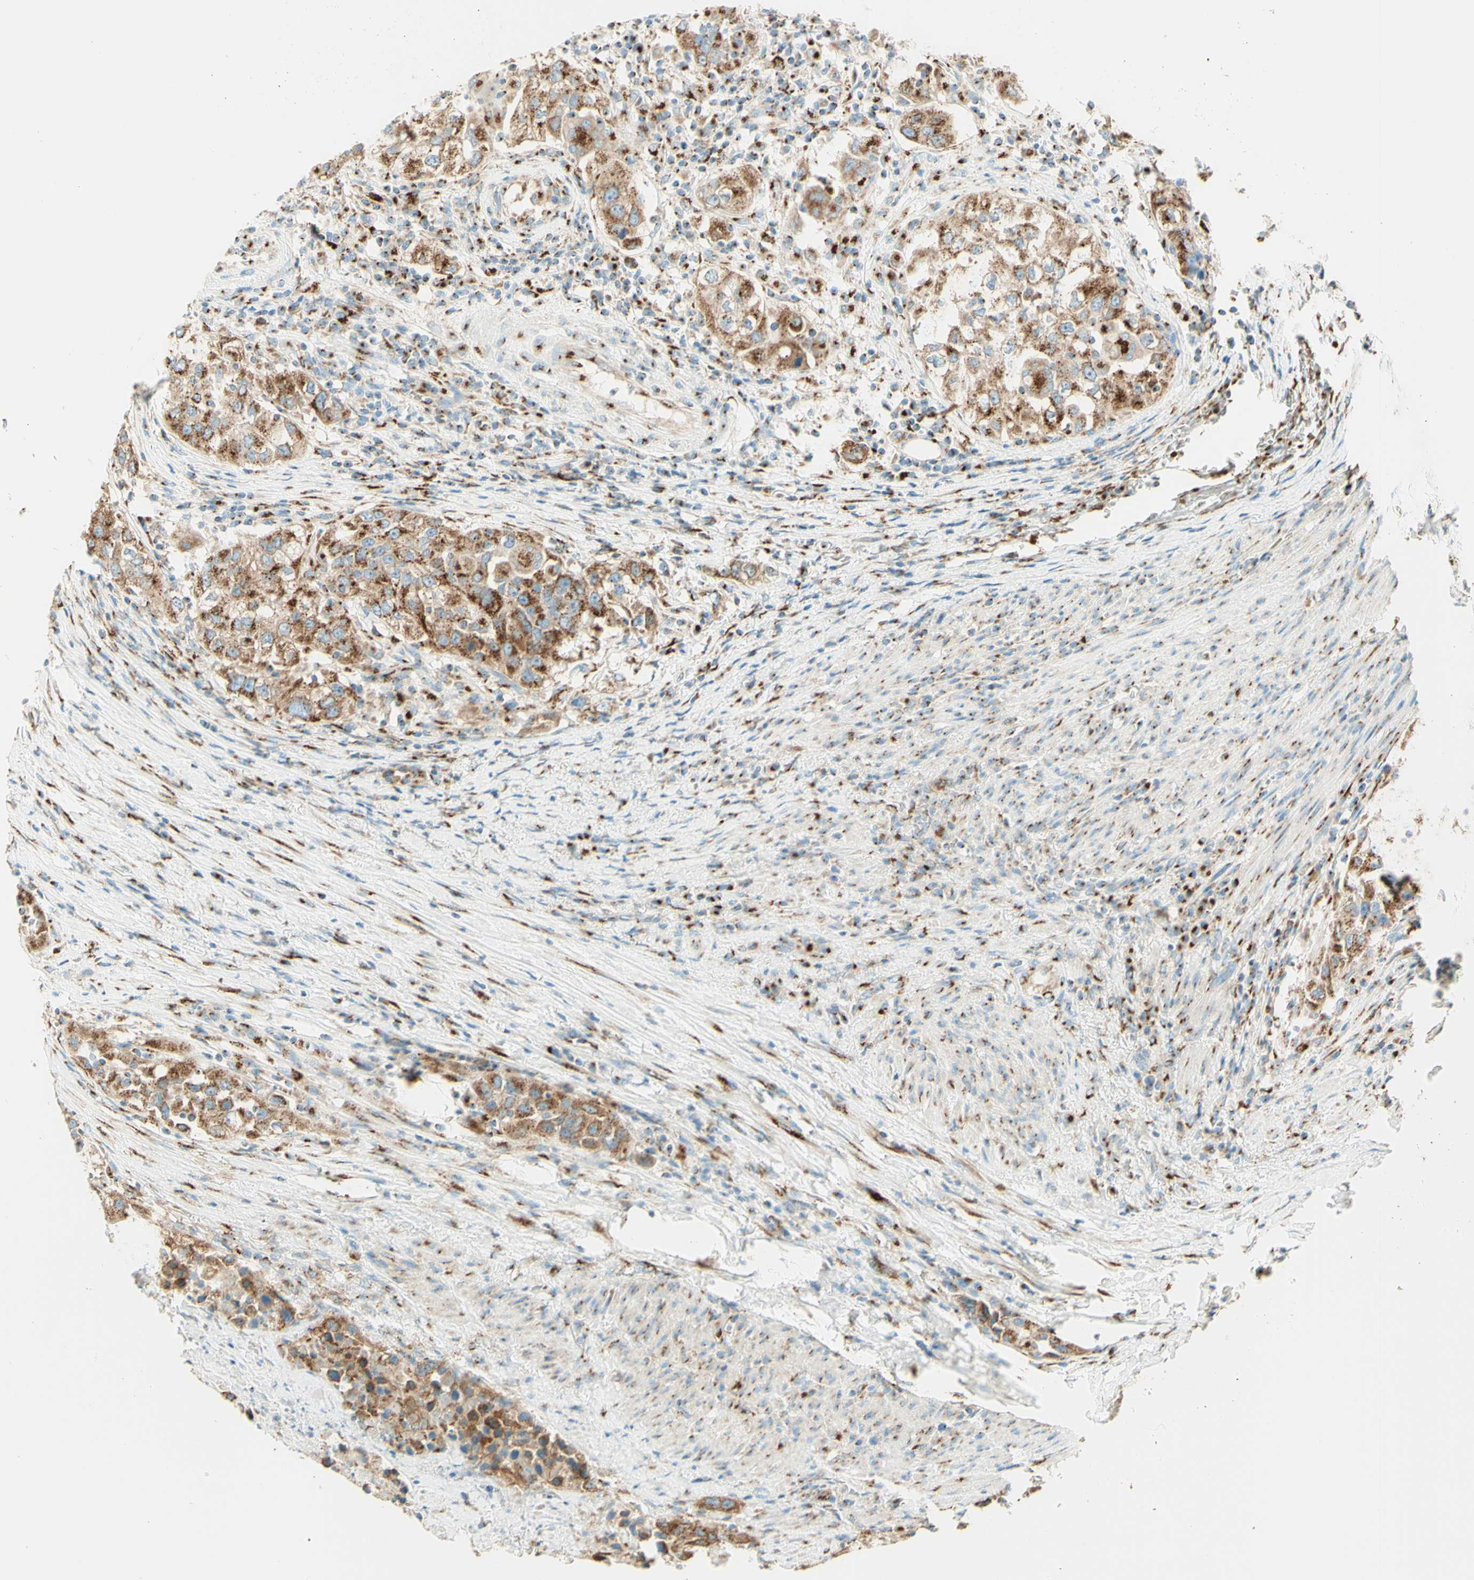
{"staining": {"intensity": "moderate", "quantity": ">75%", "location": "cytoplasmic/membranous"}, "tissue": "urothelial cancer", "cell_type": "Tumor cells", "image_type": "cancer", "snomed": [{"axis": "morphology", "description": "Urothelial carcinoma, High grade"}, {"axis": "topography", "description": "Urinary bladder"}], "caption": "Immunohistochemical staining of human high-grade urothelial carcinoma reveals moderate cytoplasmic/membranous protein expression in about >75% of tumor cells.", "gene": "GOLGB1", "patient": {"sex": "female", "age": 80}}